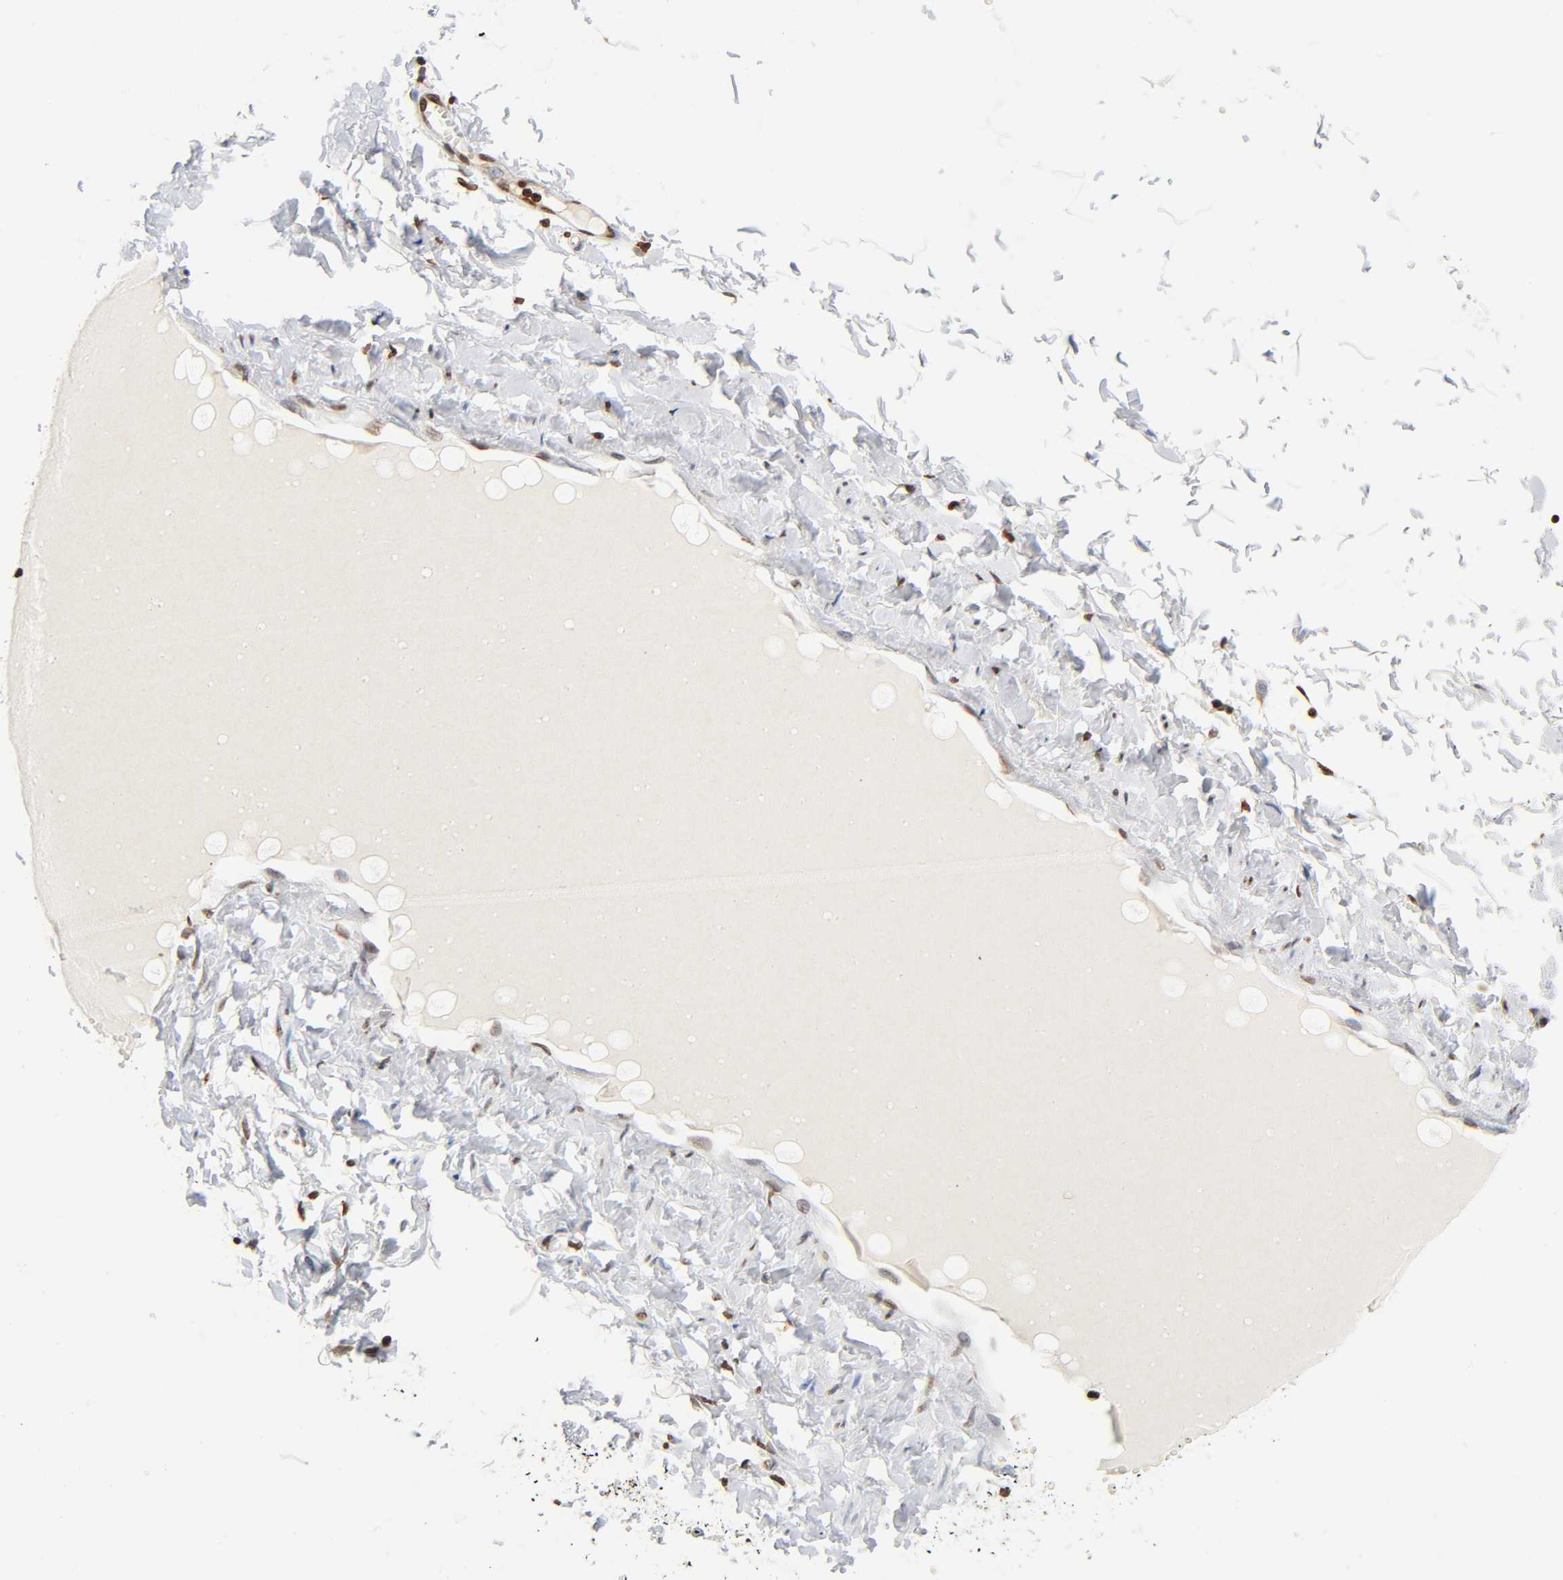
{"staining": {"intensity": "moderate", "quantity": ">75%", "location": "nuclear"}, "tissue": "soft tissue", "cell_type": "Fibroblasts", "image_type": "normal", "snomed": [{"axis": "morphology", "description": "Normal tissue, NOS"}, {"axis": "morphology", "description": "Inflammation, NOS"}, {"axis": "topography", "description": "Vascular tissue"}, {"axis": "topography", "description": "Salivary gland"}], "caption": "A high-resolution image shows IHC staining of unremarkable soft tissue, which shows moderate nuclear expression in approximately >75% of fibroblasts. Immunohistochemistry (ihc) stains the protein of interest in brown and the nuclei are stained blue.", "gene": "HOXA6", "patient": {"sex": "female", "age": 75}}